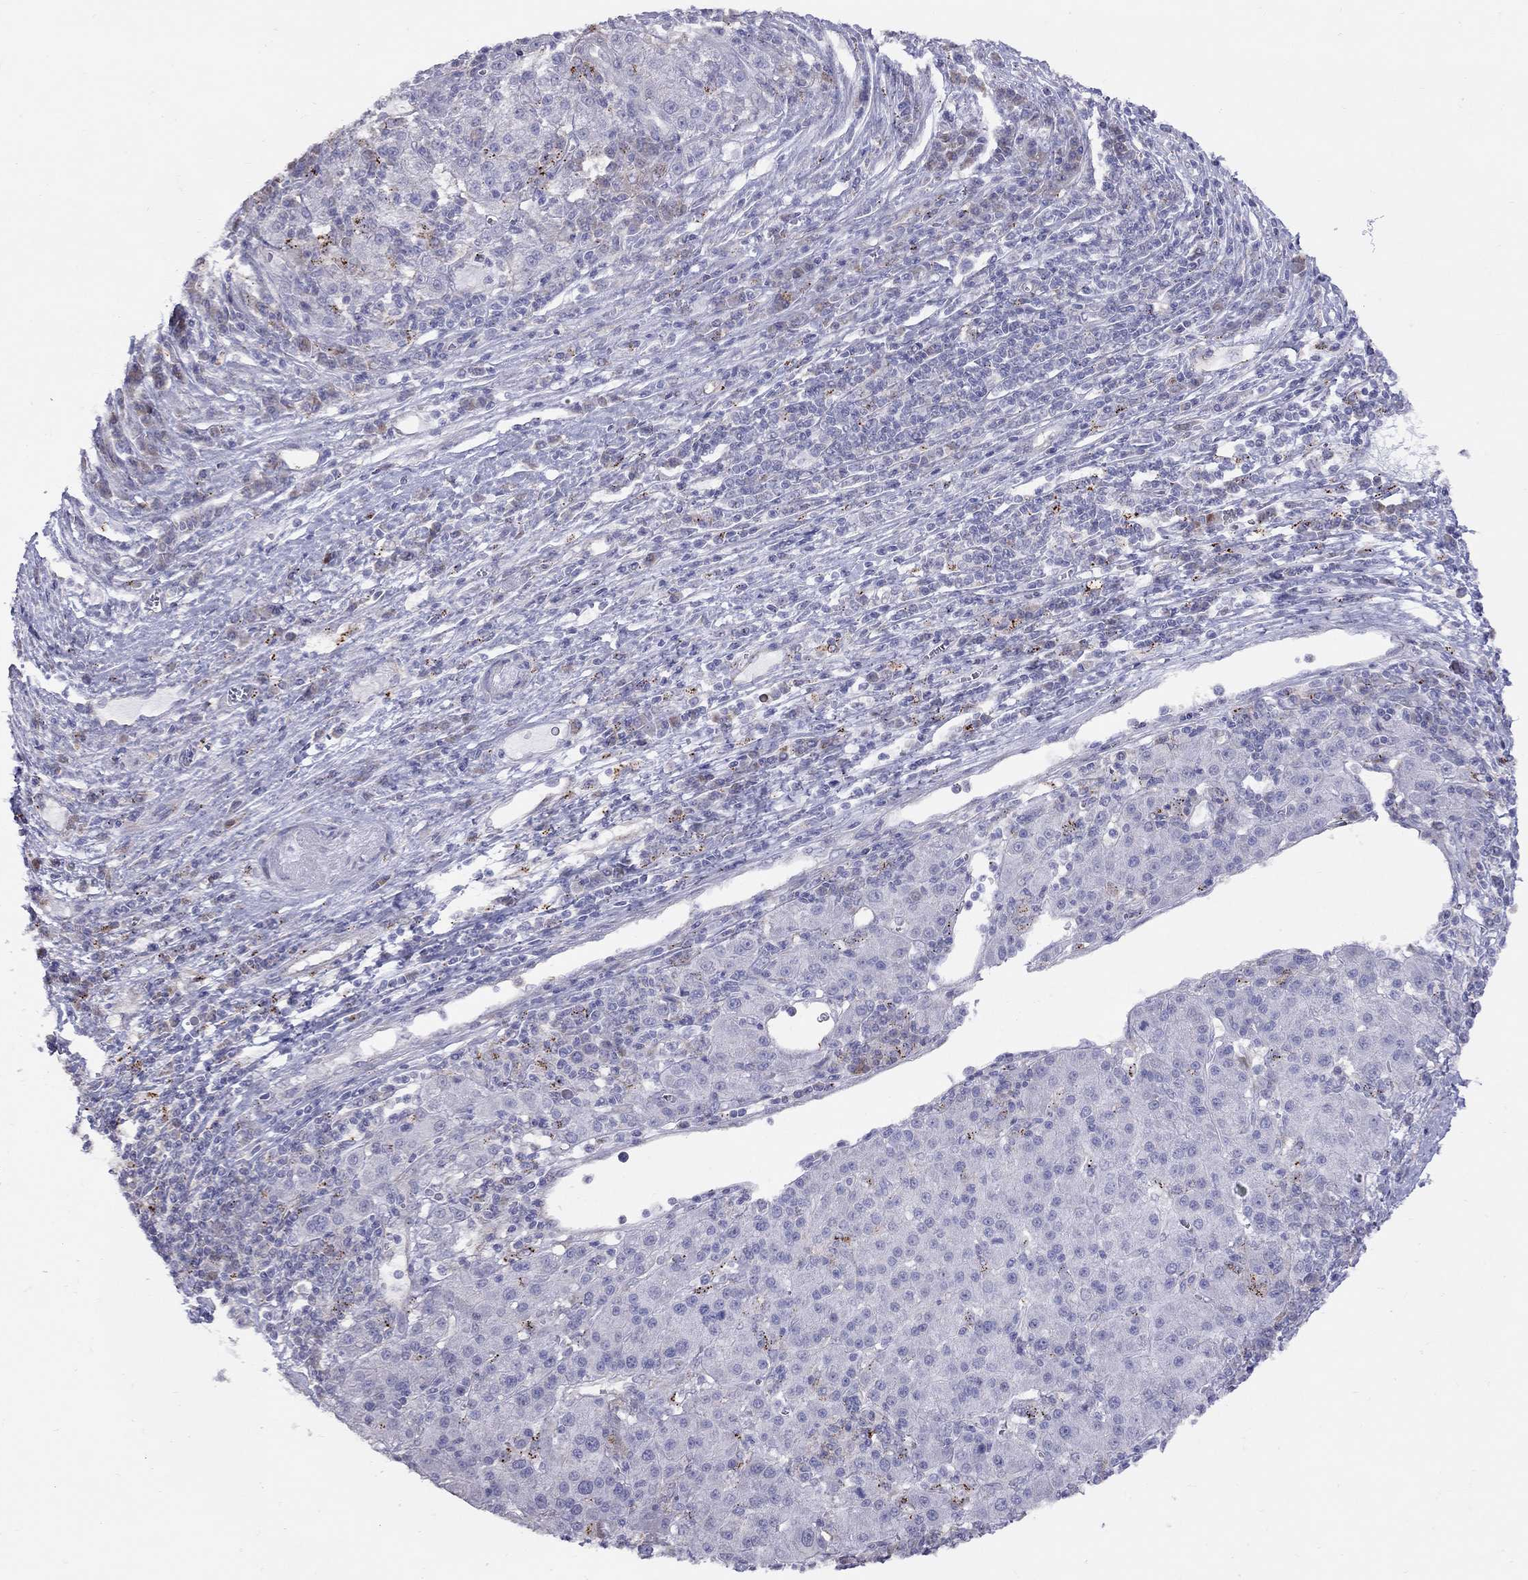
{"staining": {"intensity": "negative", "quantity": "none", "location": "none"}, "tissue": "liver cancer", "cell_type": "Tumor cells", "image_type": "cancer", "snomed": [{"axis": "morphology", "description": "Carcinoma, Hepatocellular, NOS"}, {"axis": "topography", "description": "Liver"}], "caption": "There is no significant expression in tumor cells of liver cancer (hepatocellular carcinoma).", "gene": "MAGEB4", "patient": {"sex": "female", "age": 60}}